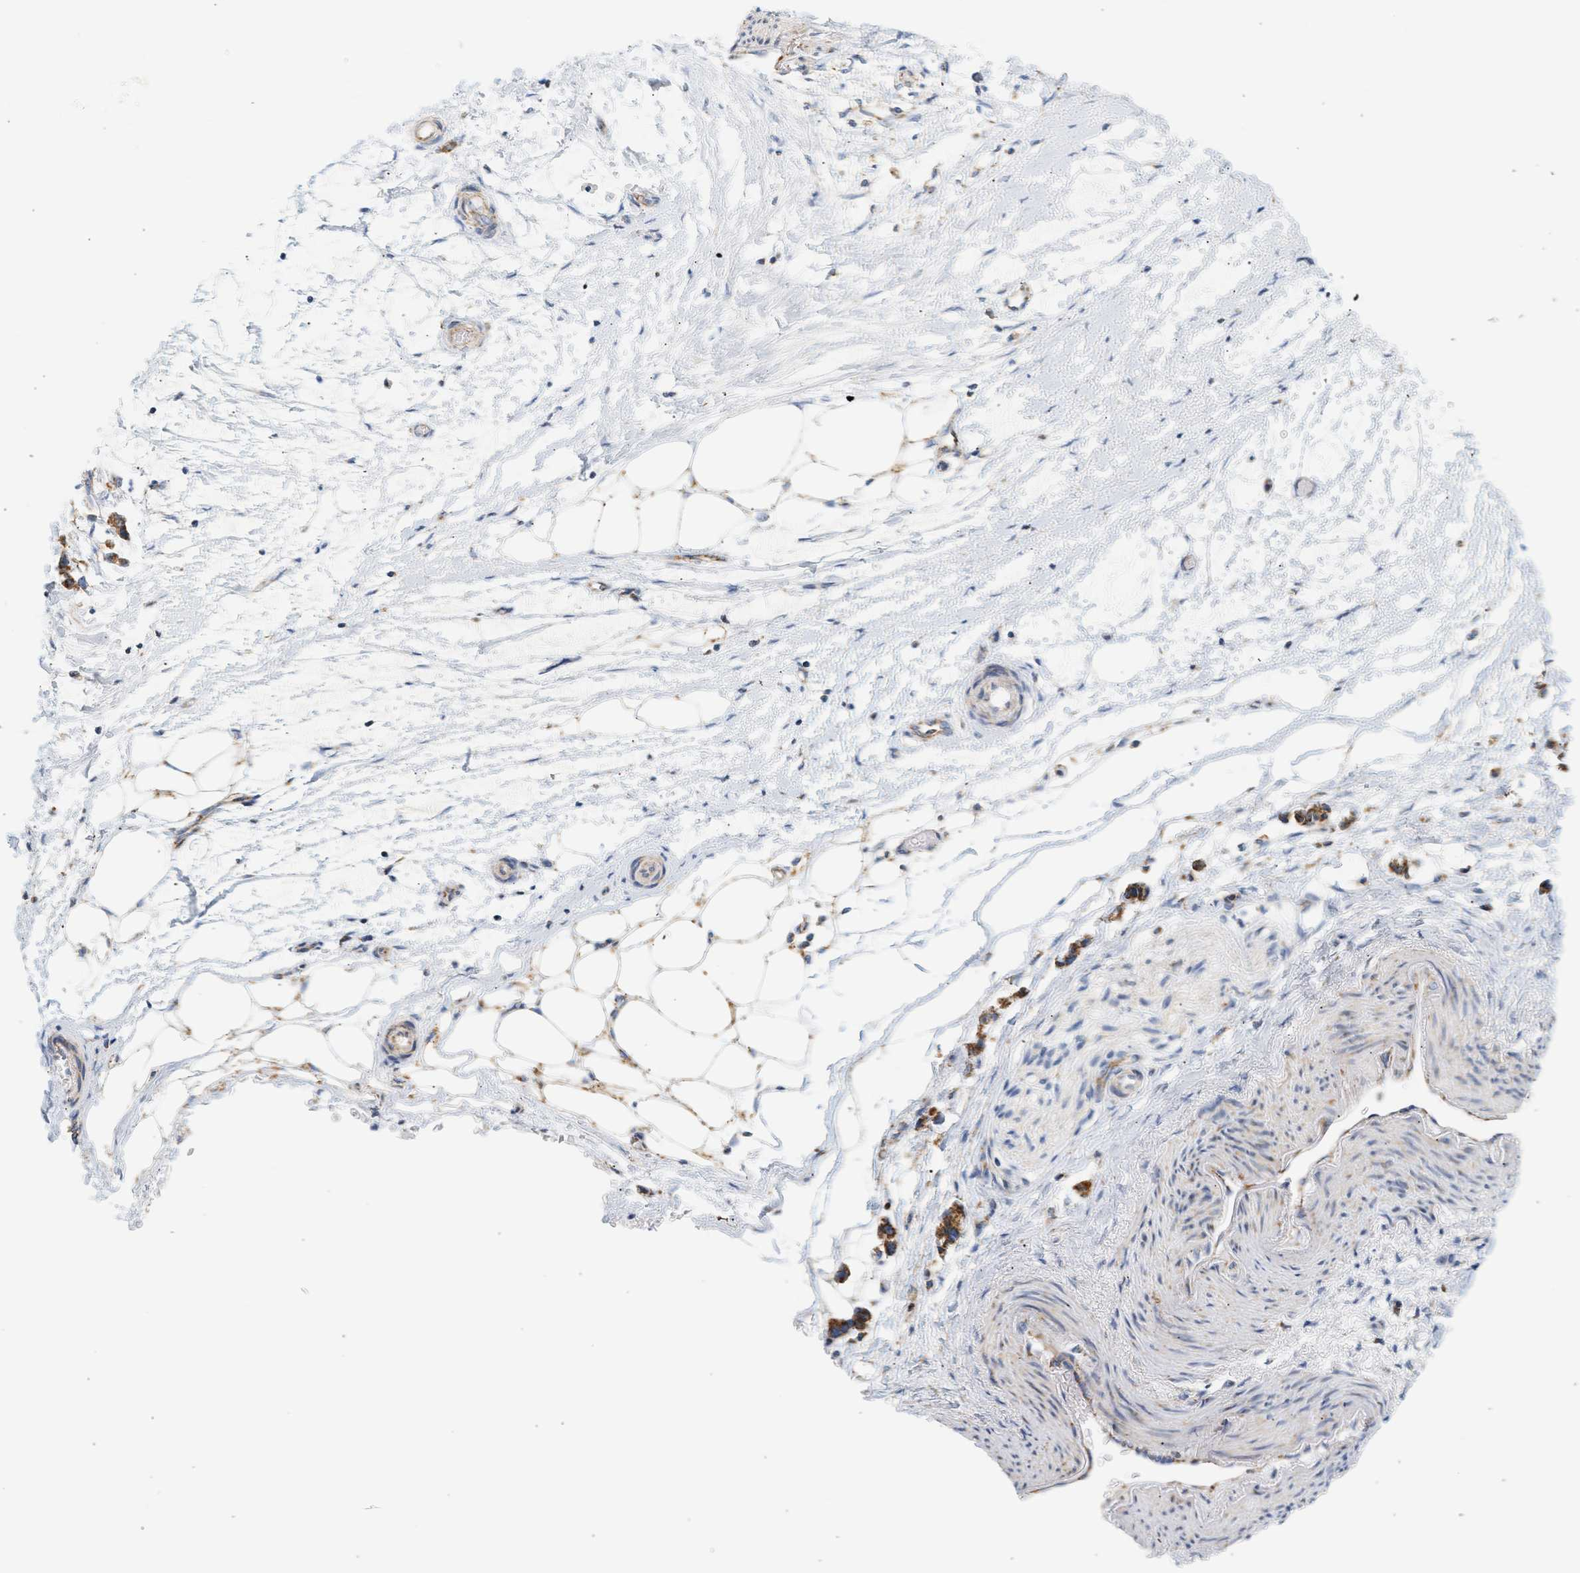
{"staining": {"intensity": "weak", "quantity": "<25%", "location": "cytoplasmic/membranous"}, "tissue": "adipose tissue", "cell_type": "Adipocytes", "image_type": "normal", "snomed": [{"axis": "morphology", "description": "Normal tissue, NOS"}, {"axis": "morphology", "description": "Adenocarcinoma, NOS"}, {"axis": "topography", "description": "Colon"}, {"axis": "topography", "description": "Peripheral nerve tissue"}], "caption": "An image of human adipose tissue is negative for staining in adipocytes. The staining is performed using DAB (3,3'-diaminobenzidine) brown chromogen with nuclei counter-stained in using hematoxylin.", "gene": "GRPEL2", "patient": {"sex": "male", "age": 14}}